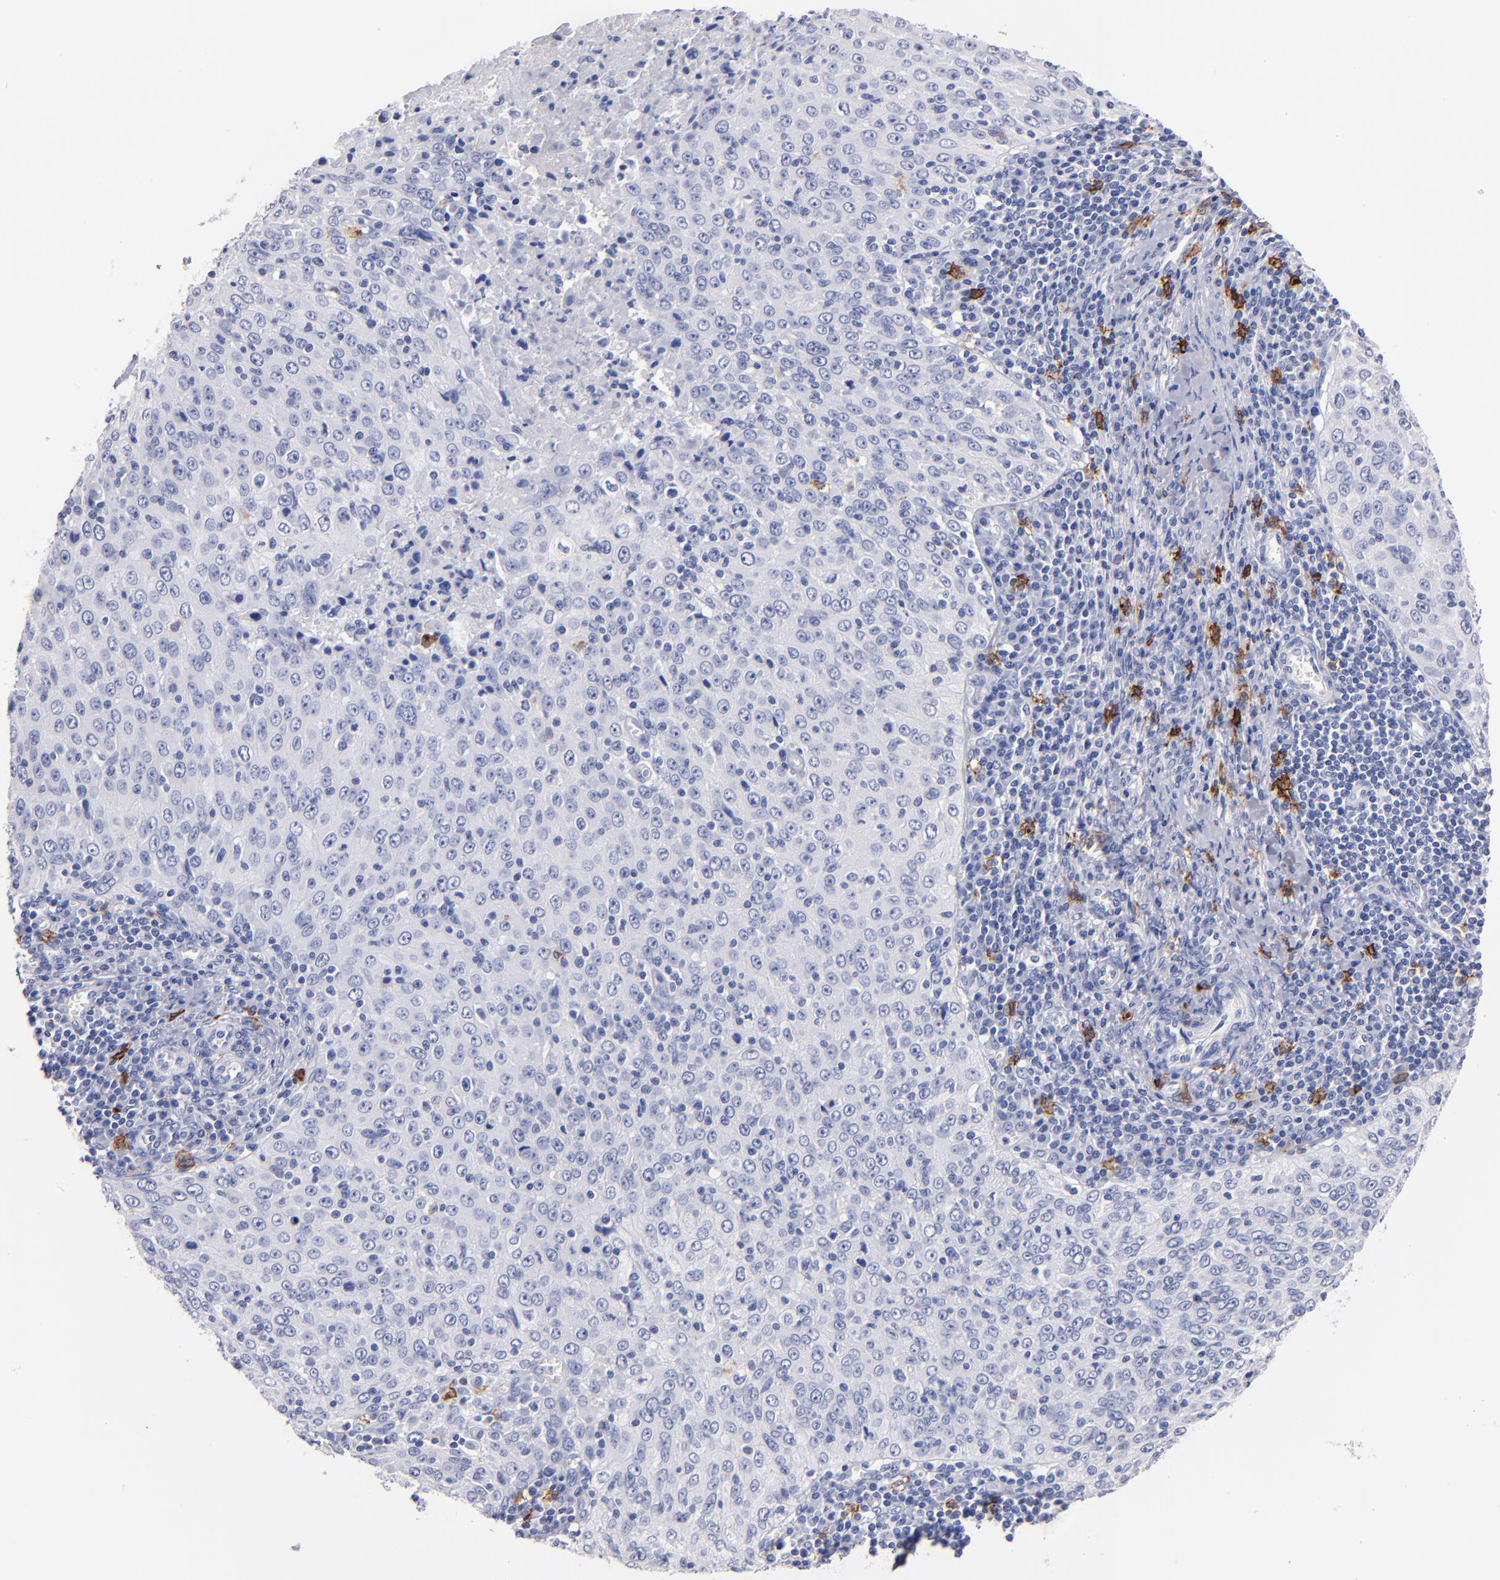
{"staining": {"intensity": "negative", "quantity": "none", "location": "none"}, "tissue": "cervical cancer", "cell_type": "Tumor cells", "image_type": "cancer", "snomed": [{"axis": "morphology", "description": "Squamous cell carcinoma, NOS"}, {"axis": "topography", "description": "Cervix"}], "caption": "There is no significant expression in tumor cells of cervical cancer. (Immunohistochemistry (ihc), brightfield microscopy, high magnification).", "gene": "KIT", "patient": {"sex": "female", "age": 27}}